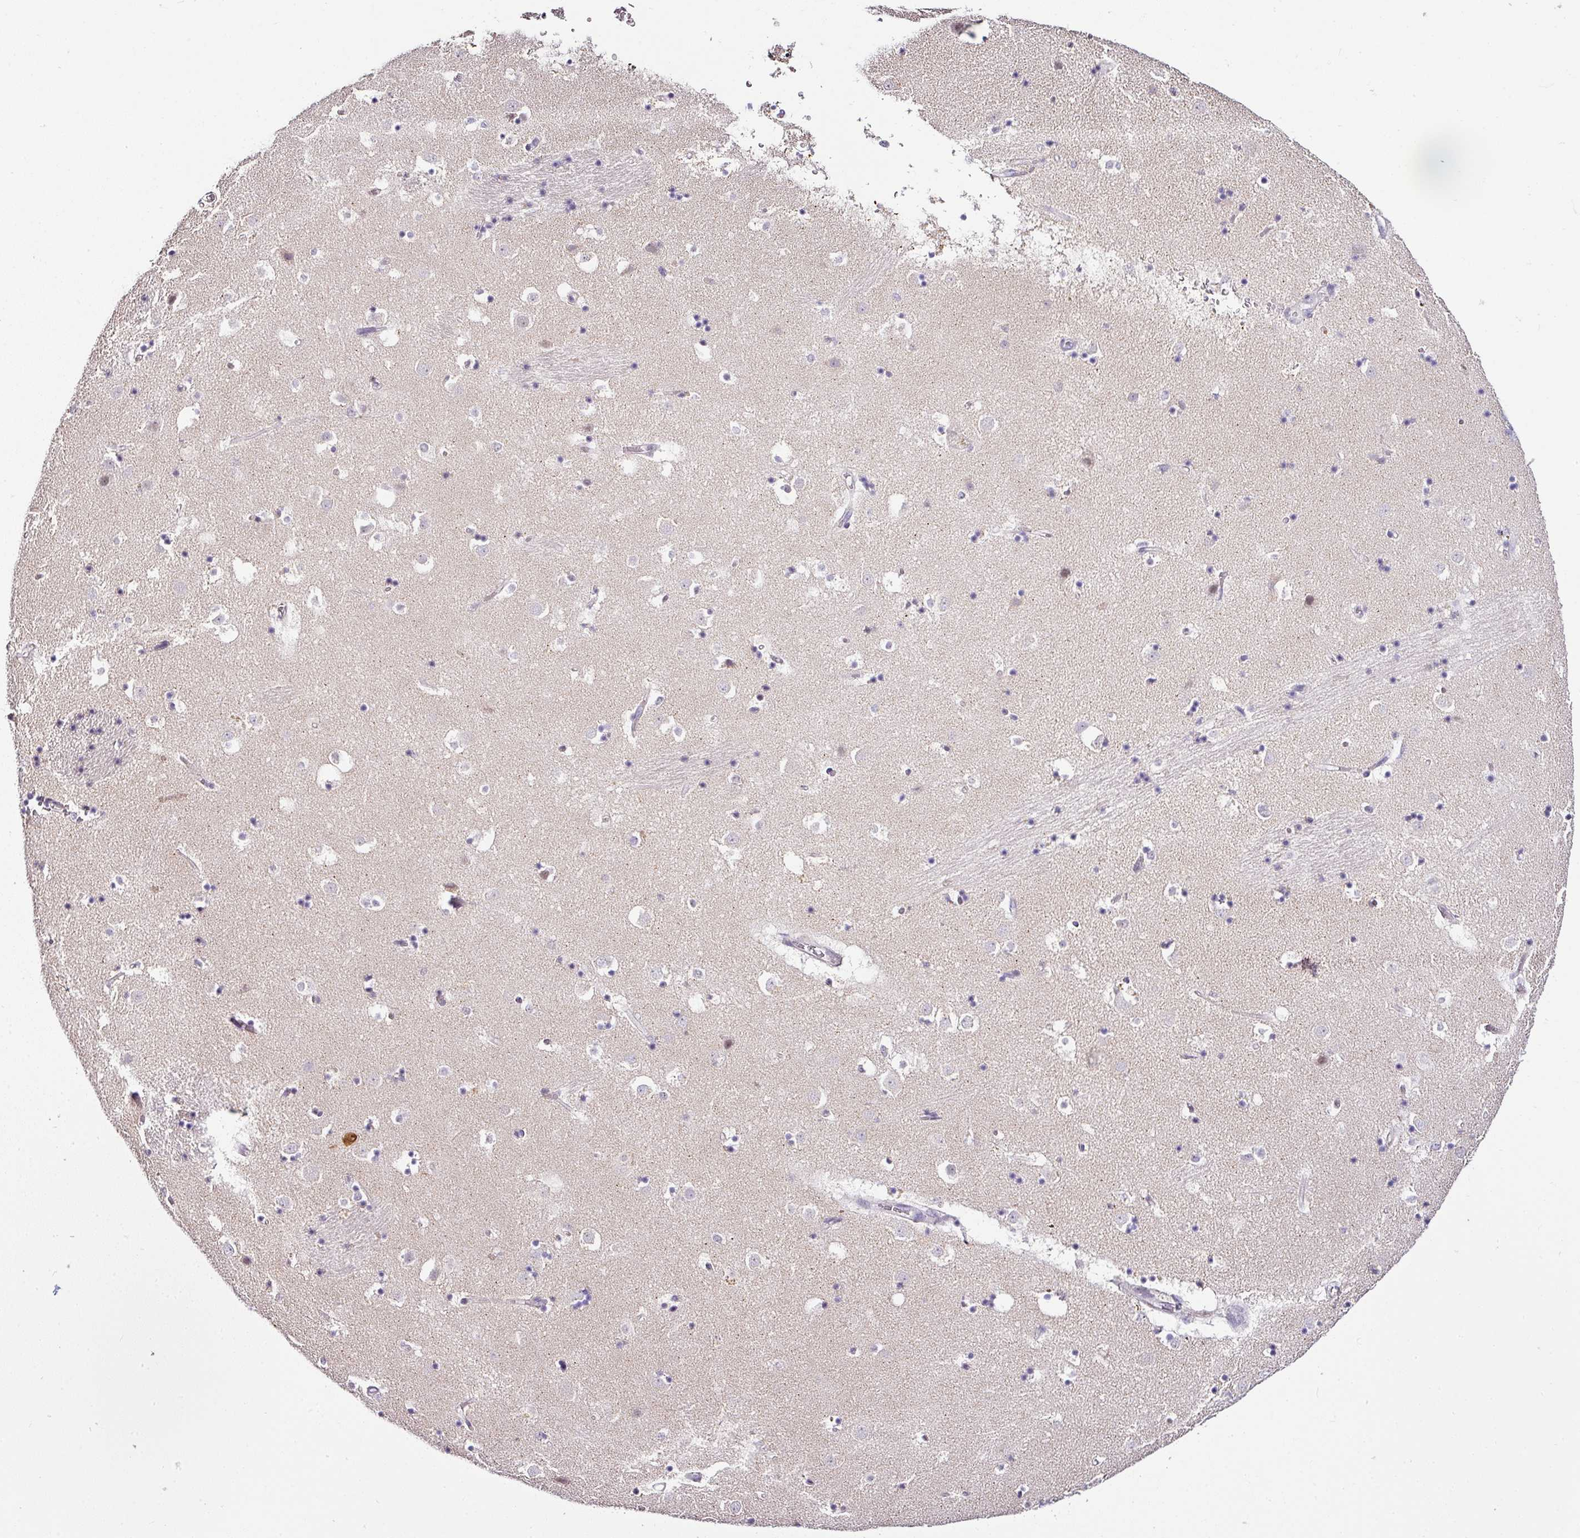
{"staining": {"intensity": "negative", "quantity": "none", "location": "none"}, "tissue": "caudate", "cell_type": "Glial cells", "image_type": "normal", "snomed": [{"axis": "morphology", "description": "Normal tissue, NOS"}, {"axis": "topography", "description": "Lateral ventricle wall"}], "caption": "This is an immunohistochemistry (IHC) photomicrograph of normal human caudate. There is no expression in glial cells.", "gene": "NAPSA", "patient": {"sex": "male", "age": 58}}